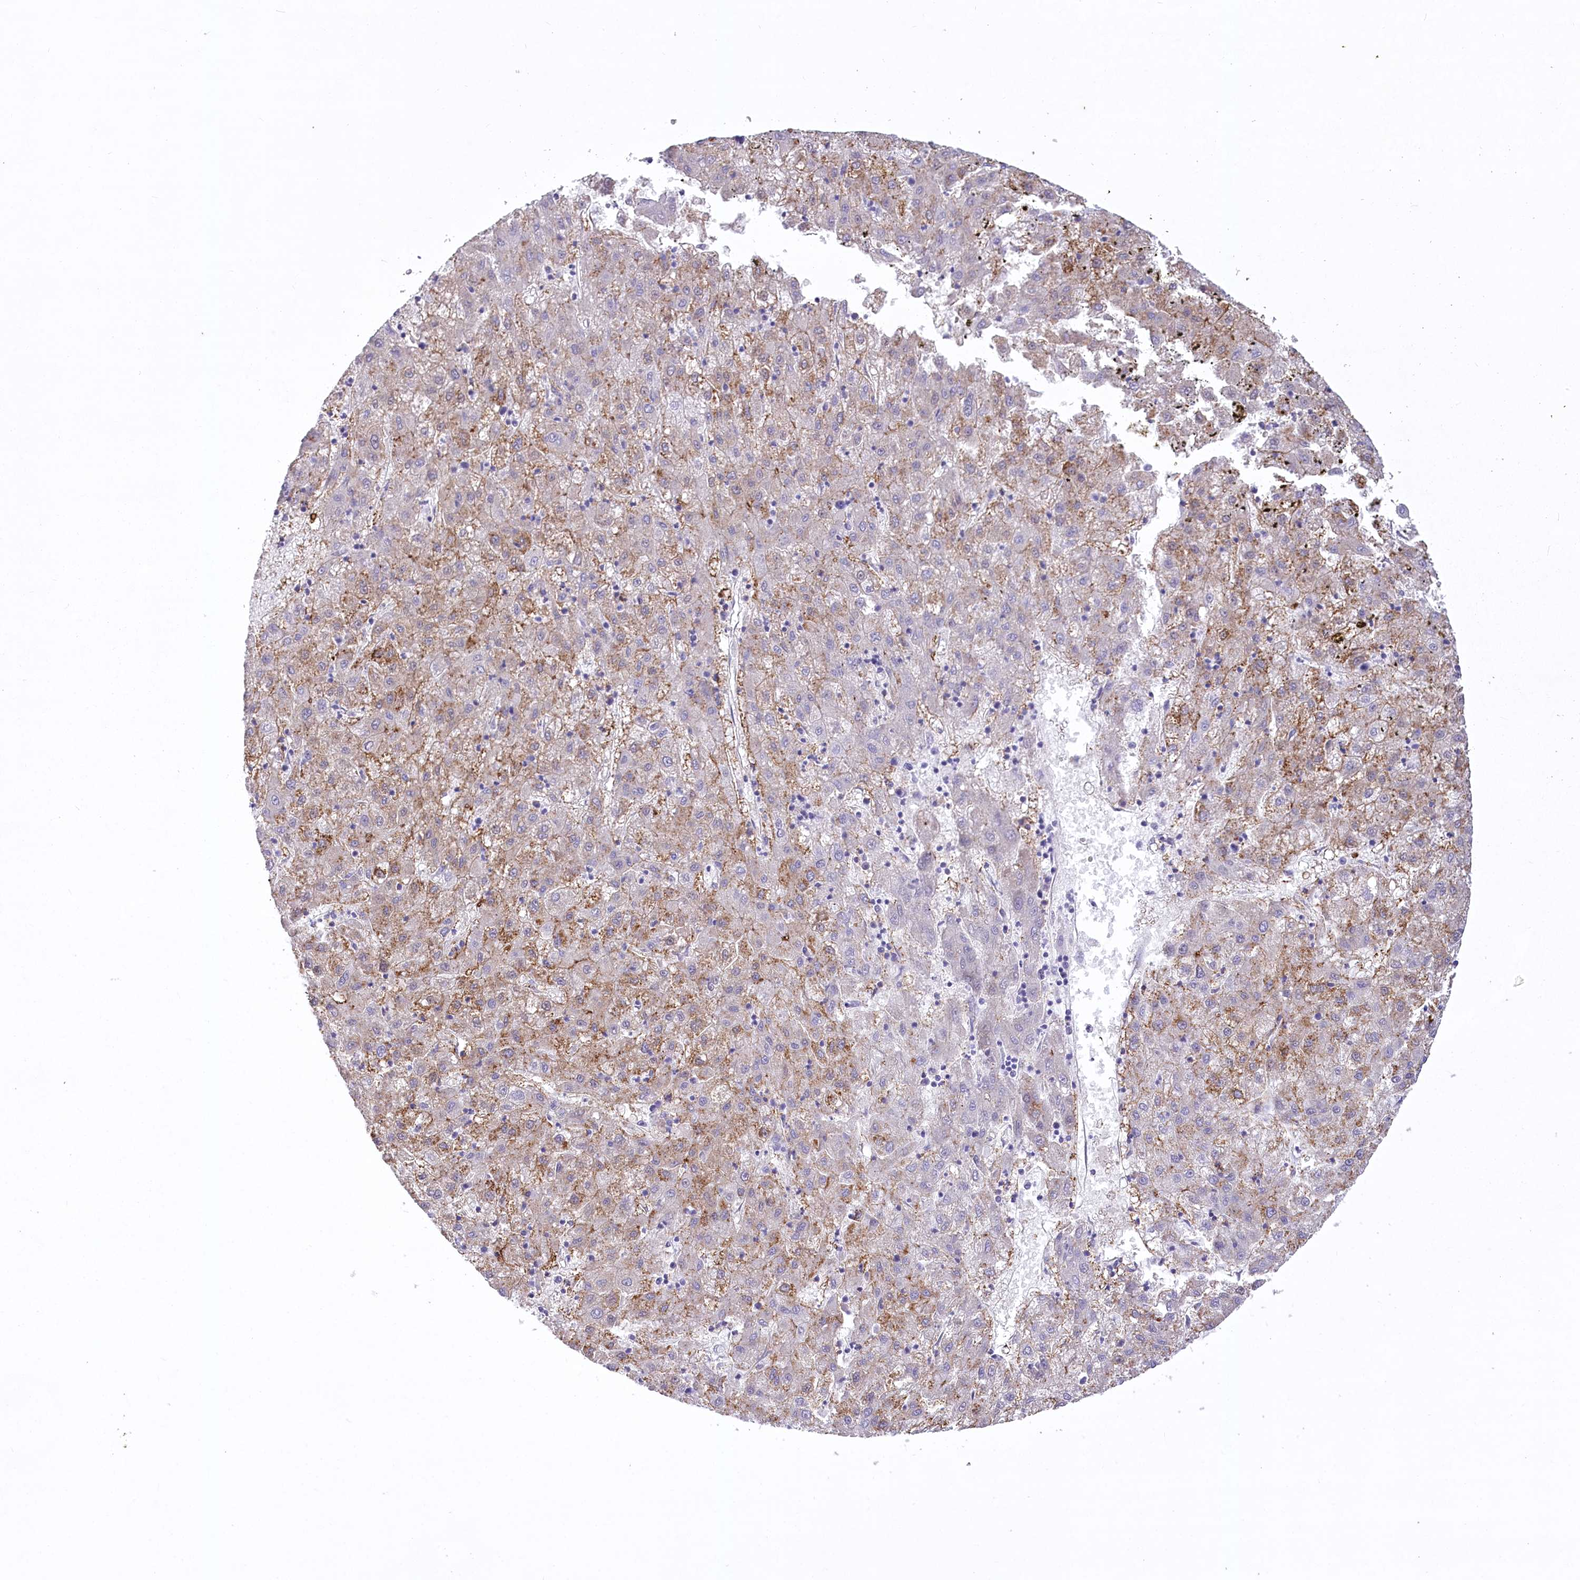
{"staining": {"intensity": "weak", "quantity": "25%-75%", "location": "cytoplasmic/membranous"}, "tissue": "liver cancer", "cell_type": "Tumor cells", "image_type": "cancer", "snomed": [{"axis": "morphology", "description": "Carcinoma, Hepatocellular, NOS"}, {"axis": "topography", "description": "Liver"}], "caption": "Tumor cells show weak cytoplasmic/membranous staining in about 25%-75% of cells in liver cancer.", "gene": "PBLD", "patient": {"sex": "male", "age": 72}}